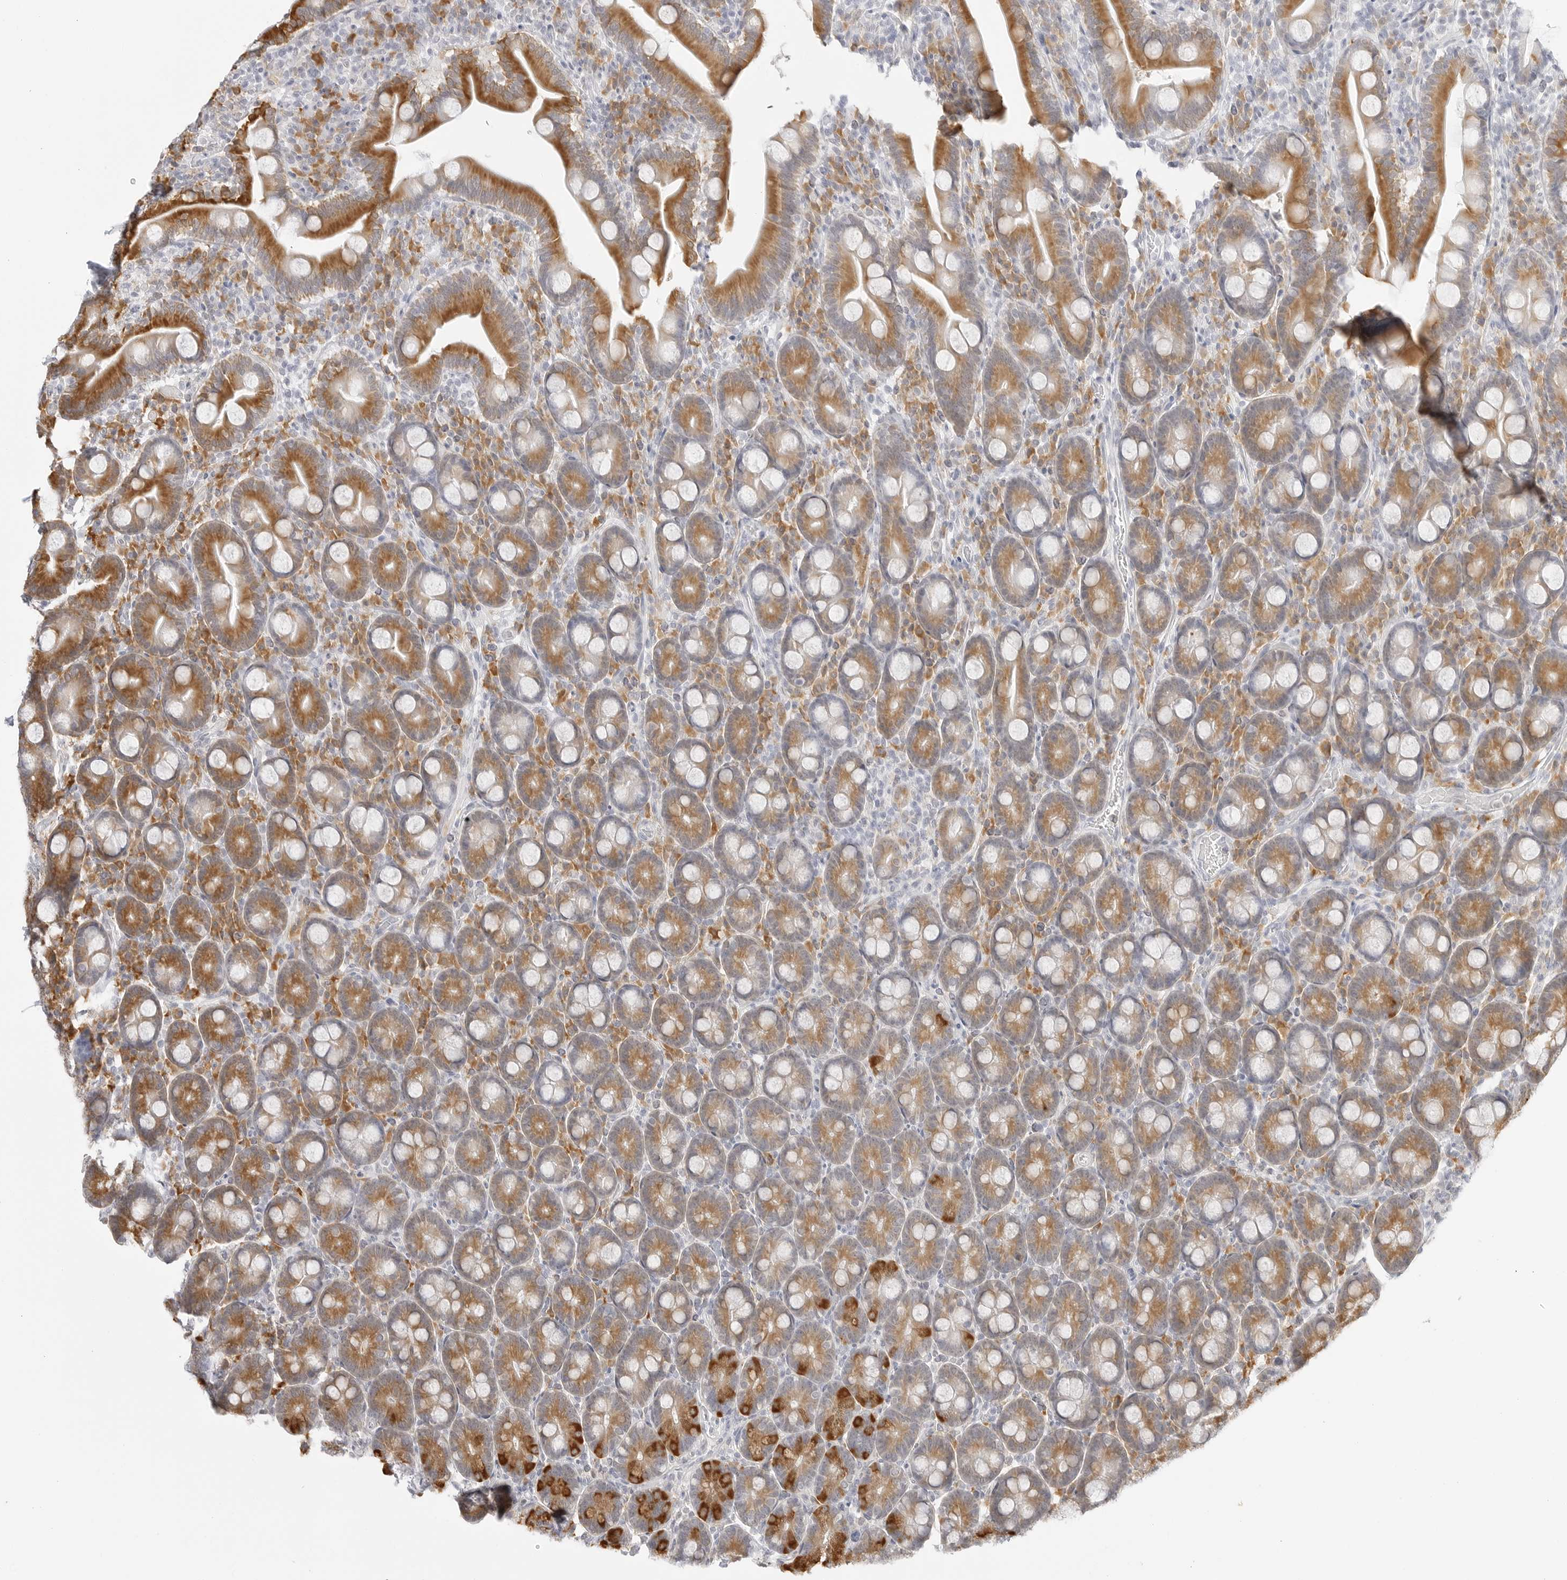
{"staining": {"intensity": "moderate", "quantity": ">75%", "location": "cytoplasmic/membranous"}, "tissue": "duodenum", "cell_type": "Glandular cells", "image_type": "normal", "snomed": [{"axis": "morphology", "description": "Normal tissue, NOS"}, {"axis": "topography", "description": "Duodenum"}], "caption": "Glandular cells demonstrate medium levels of moderate cytoplasmic/membranous positivity in about >75% of cells in unremarkable duodenum.", "gene": "THEM4", "patient": {"sex": "male", "age": 35}}